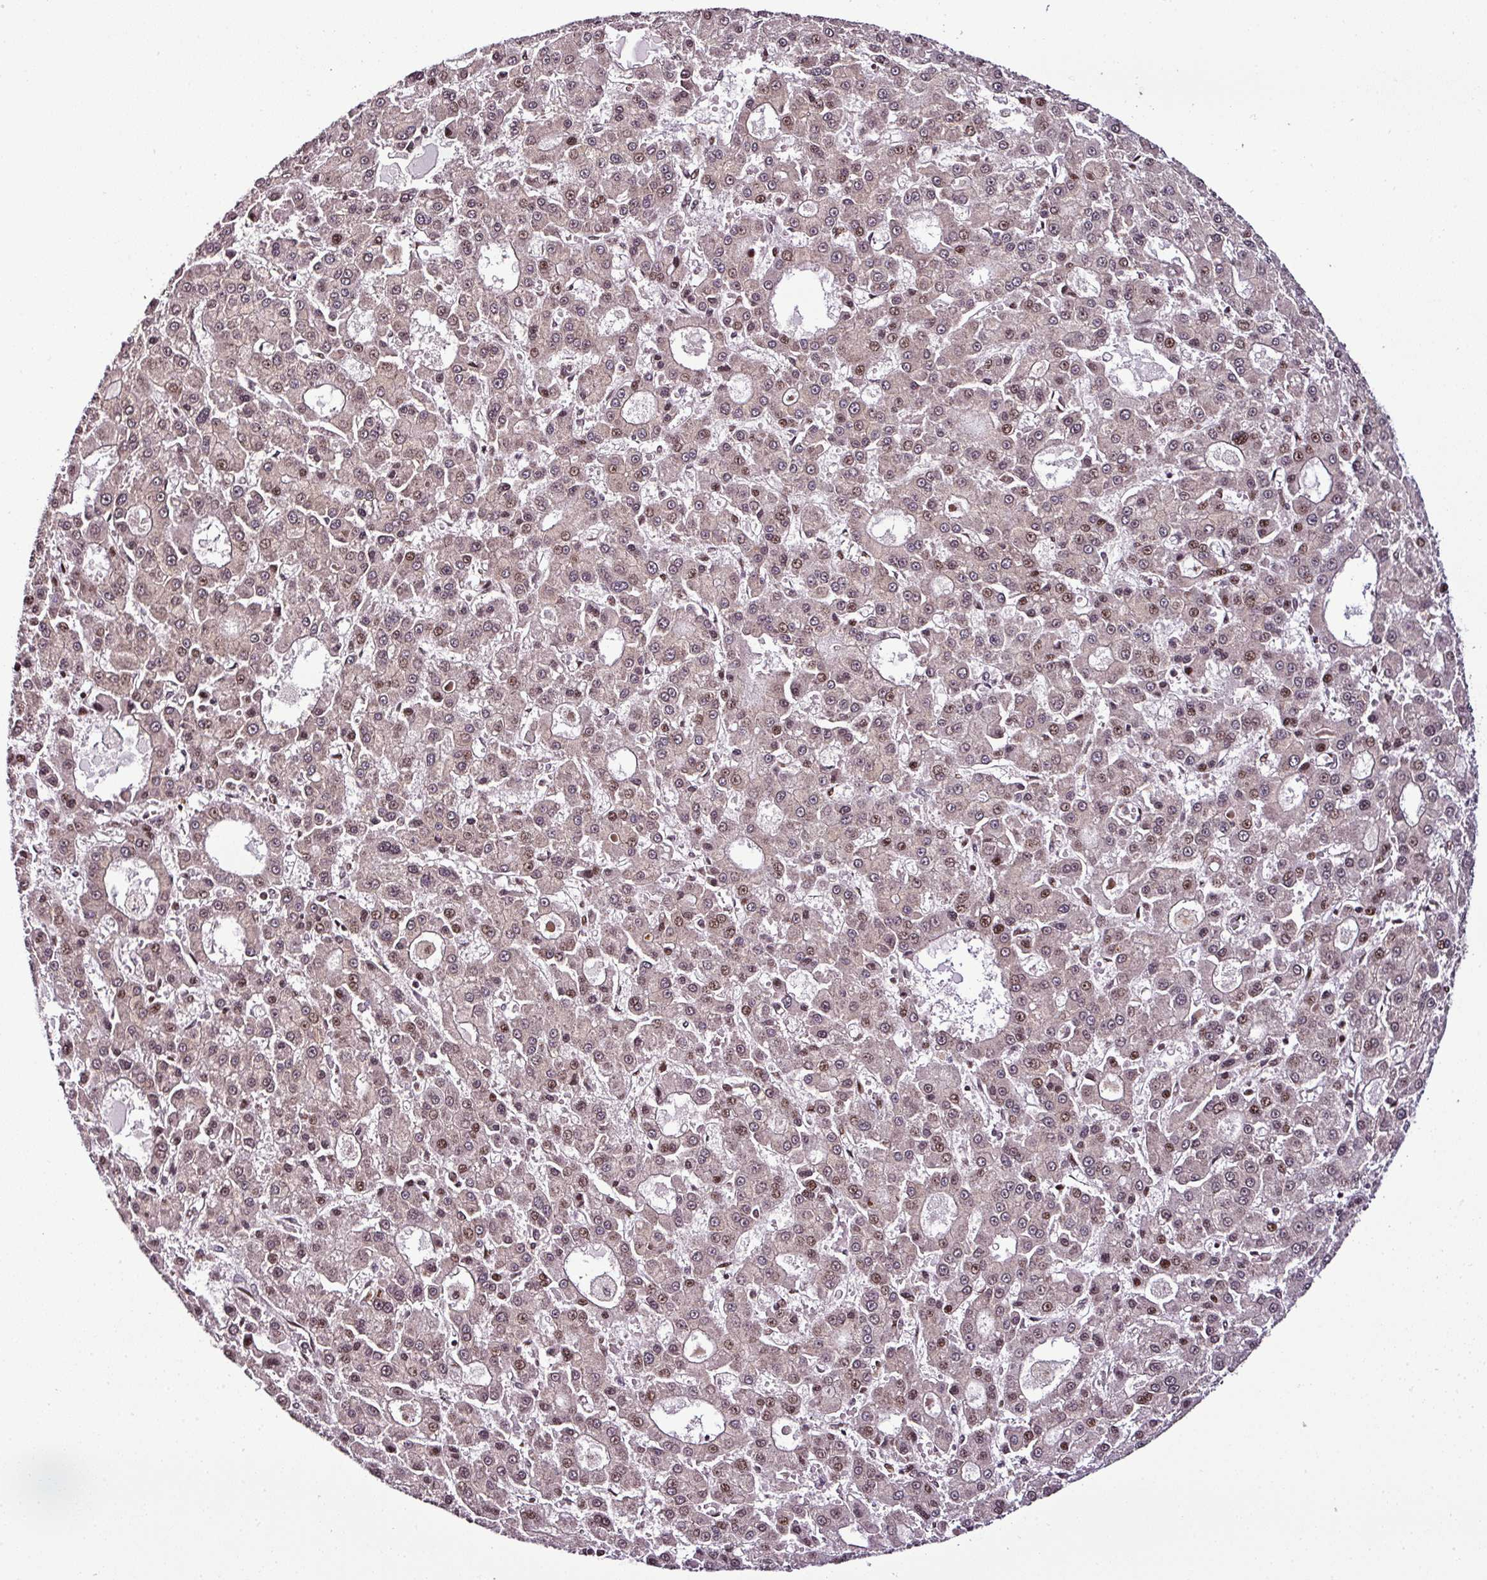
{"staining": {"intensity": "weak", "quantity": "25%-75%", "location": "nuclear"}, "tissue": "liver cancer", "cell_type": "Tumor cells", "image_type": "cancer", "snomed": [{"axis": "morphology", "description": "Carcinoma, Hepatocellular, NOS"}, {"axis": "topography", "description": "Liver"}], "caption": "Tumor cells display low levels of weak nuclear staining in approximately 25%-75% of cells in hepatocellular carcinoma (liver).", "gene": "COPRS", "patient": {"sex": "male", "age": 70}}